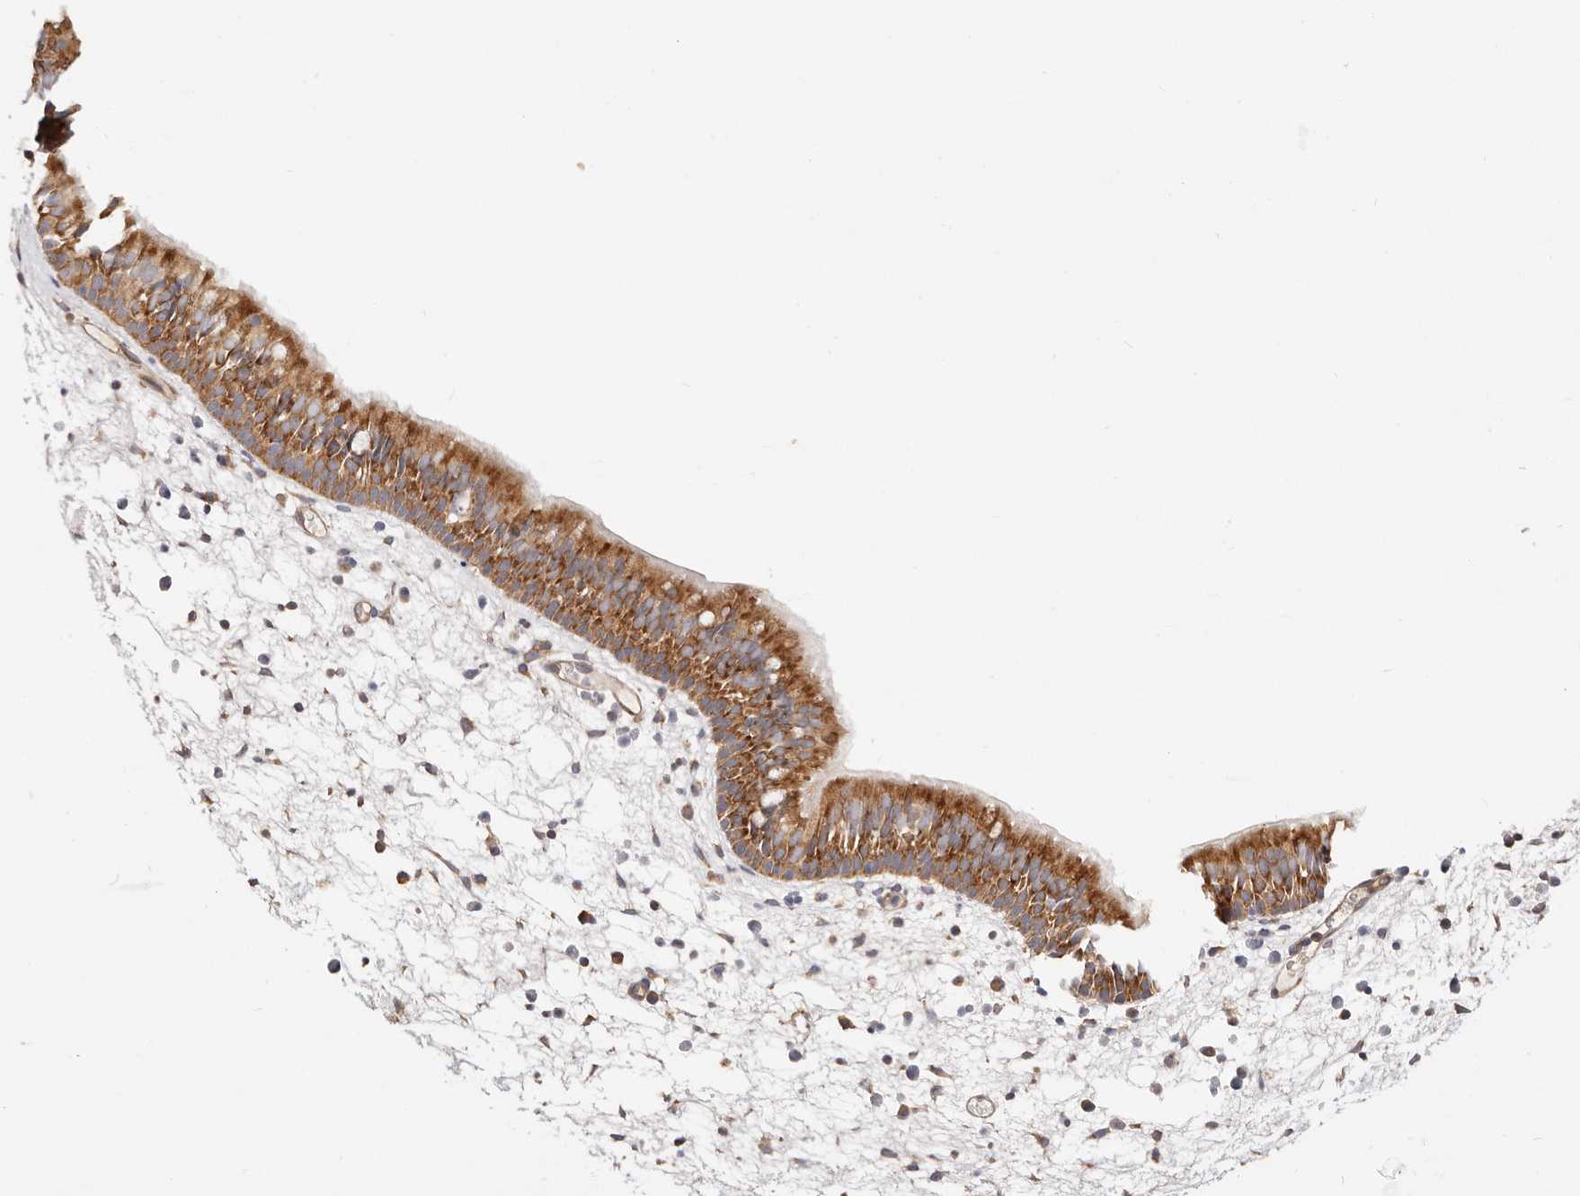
{"staining": {"intensity": "strong", "quantity": ">75%", "location": "cytoplasmic/membranous"}, "tissue": "nasopharynx", "cell_type": "Respiratory epithelial cells", "image_type": "normal", "snomed": [{"axis": "morphology", "description": "Normal tissue, NOS"}, {"axis": "morphology", "description": "Inflammation, NOS"}, {"axis": "morphology", "description": "Malignant melanoma, Metastatic site"}, {"axis": "topography", "description": "Nasopharynx"}], "caption": "Immunohistochemical staining of benign human nasopharynx exhibits strong cytoplasmic/membranous protein positivity in approximately >75% of respiratory epithelial cells.", "gene": "GNA13", "patient": {"sex": "male", "age": 70}}